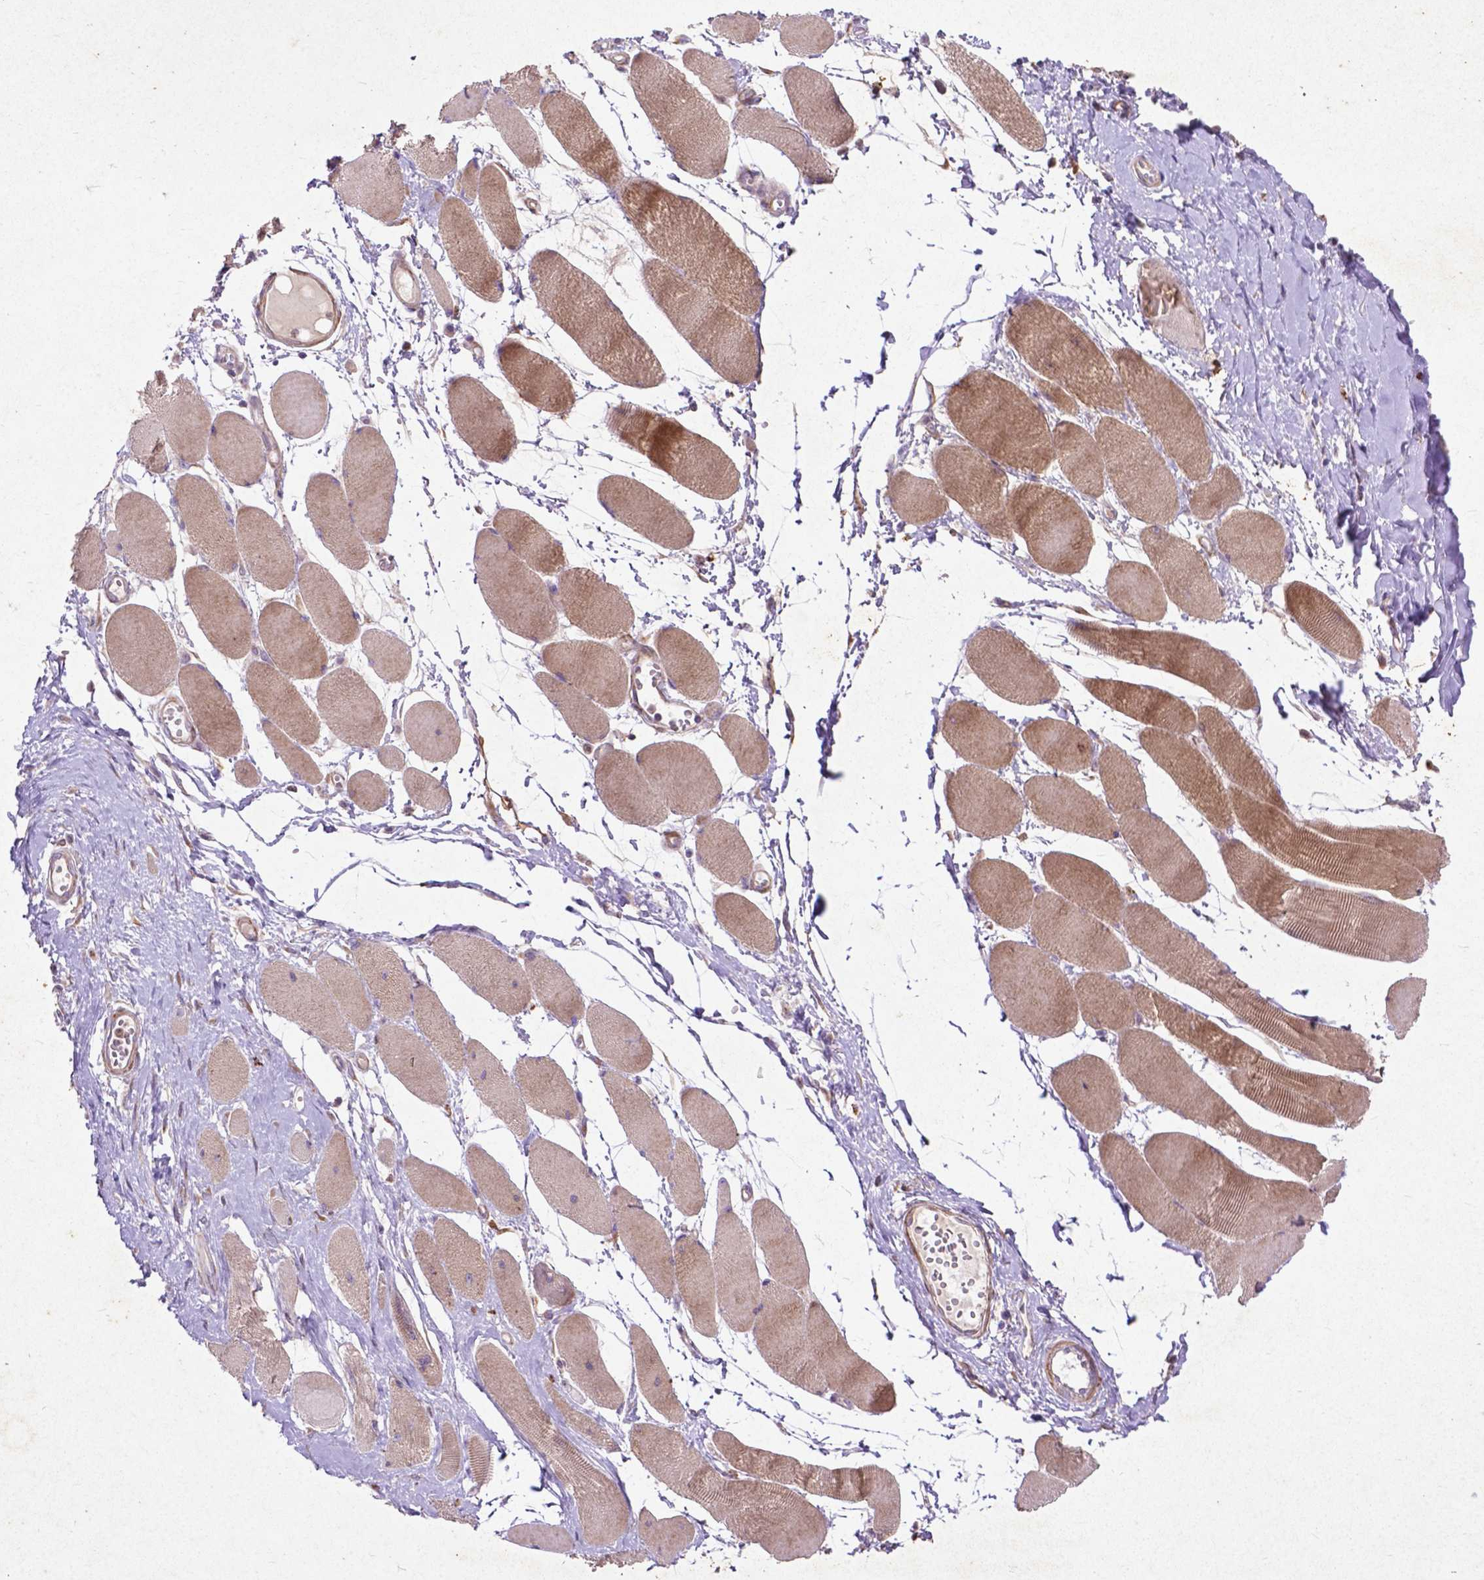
{"staining": {"intensity": "moderate", "quantity": ">75%", "location": "cytoplasmic/membranous"}, "tissue": "skeletal muscle", "cell_type": "Myocytes", "image_type": "normal", "snomed": [{"axis": "morphology", "description": "Normal tissue, NOS"}, {"axis": "topography", "description": "Skeletal muscle"}], "caption": "The photomicrograph displays staining of unremarkable skeletal muscle, revealing moderate cytoplasmic/membranous protein staining (brown color) within myocytes. The staining was performed using DAB (3,3'-diaminobenzidine) to visualize the protein expression in brown, while the nuclei were stained in blue with hematoxylin (Magnification: 20x).", "gene": "THEGL", "patient": {"sex": "female", "age": 75}}